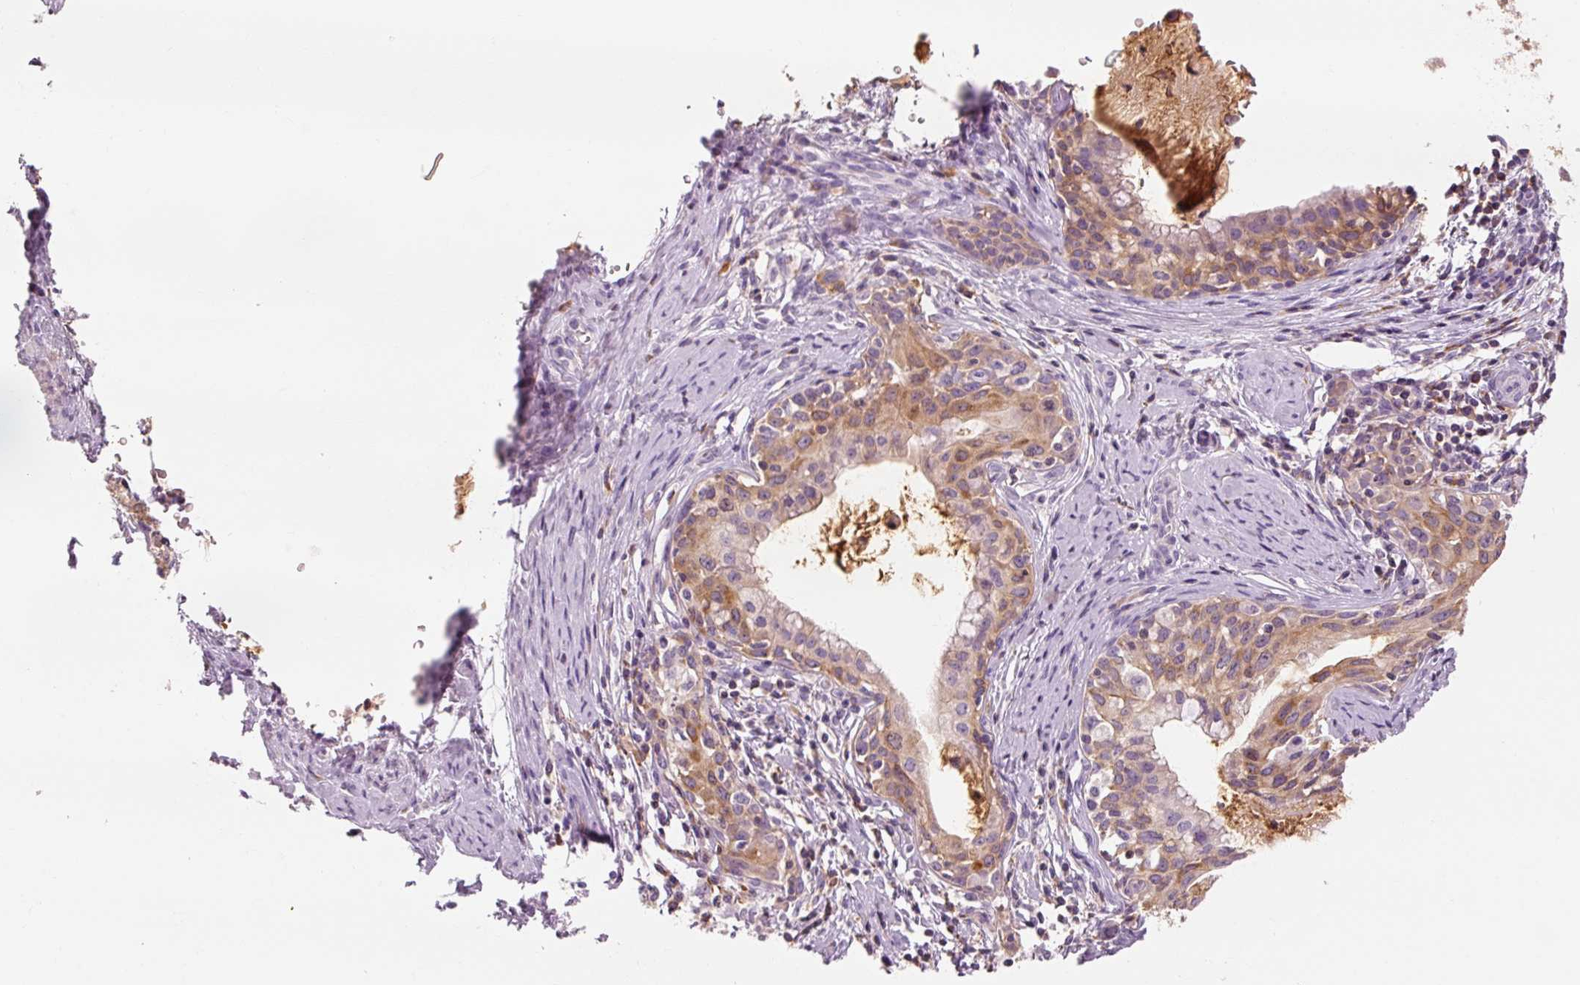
{"staining": {"intensity": "moderate", "quantity": ">75%", "location": "cytoplasmic/membranous"}, "tissue": "cervical cancer", "cell_type": "Tumor cells", "image_type": "cancer", "snomed": [{"axis": "morphology", "description": "Squamous cell carcinoma, NOS"}, {"axis": "morphology", "description": "Adenocarcinoma, NOS"}, {"axis": "topography", "description": "Cervix"}], "caption": "High-magnification brightfield microscopy of cervical cancer stained with DAB (3,3'-diaminobenzidine) (brown) and counterstained with hematoxylin (blue). tumor cells exhibit moderate cytoplasmic/membranous positivity is appreciated in approximately>75% of cells. The staining was performed using DAB (3,3'-diaminobenzidine), with brown indicating positive protein expression. Nuclei are stained blue with hematoxylin.", "gene": "OR8K1", "patient": {"sex": "female", "age": 52}}